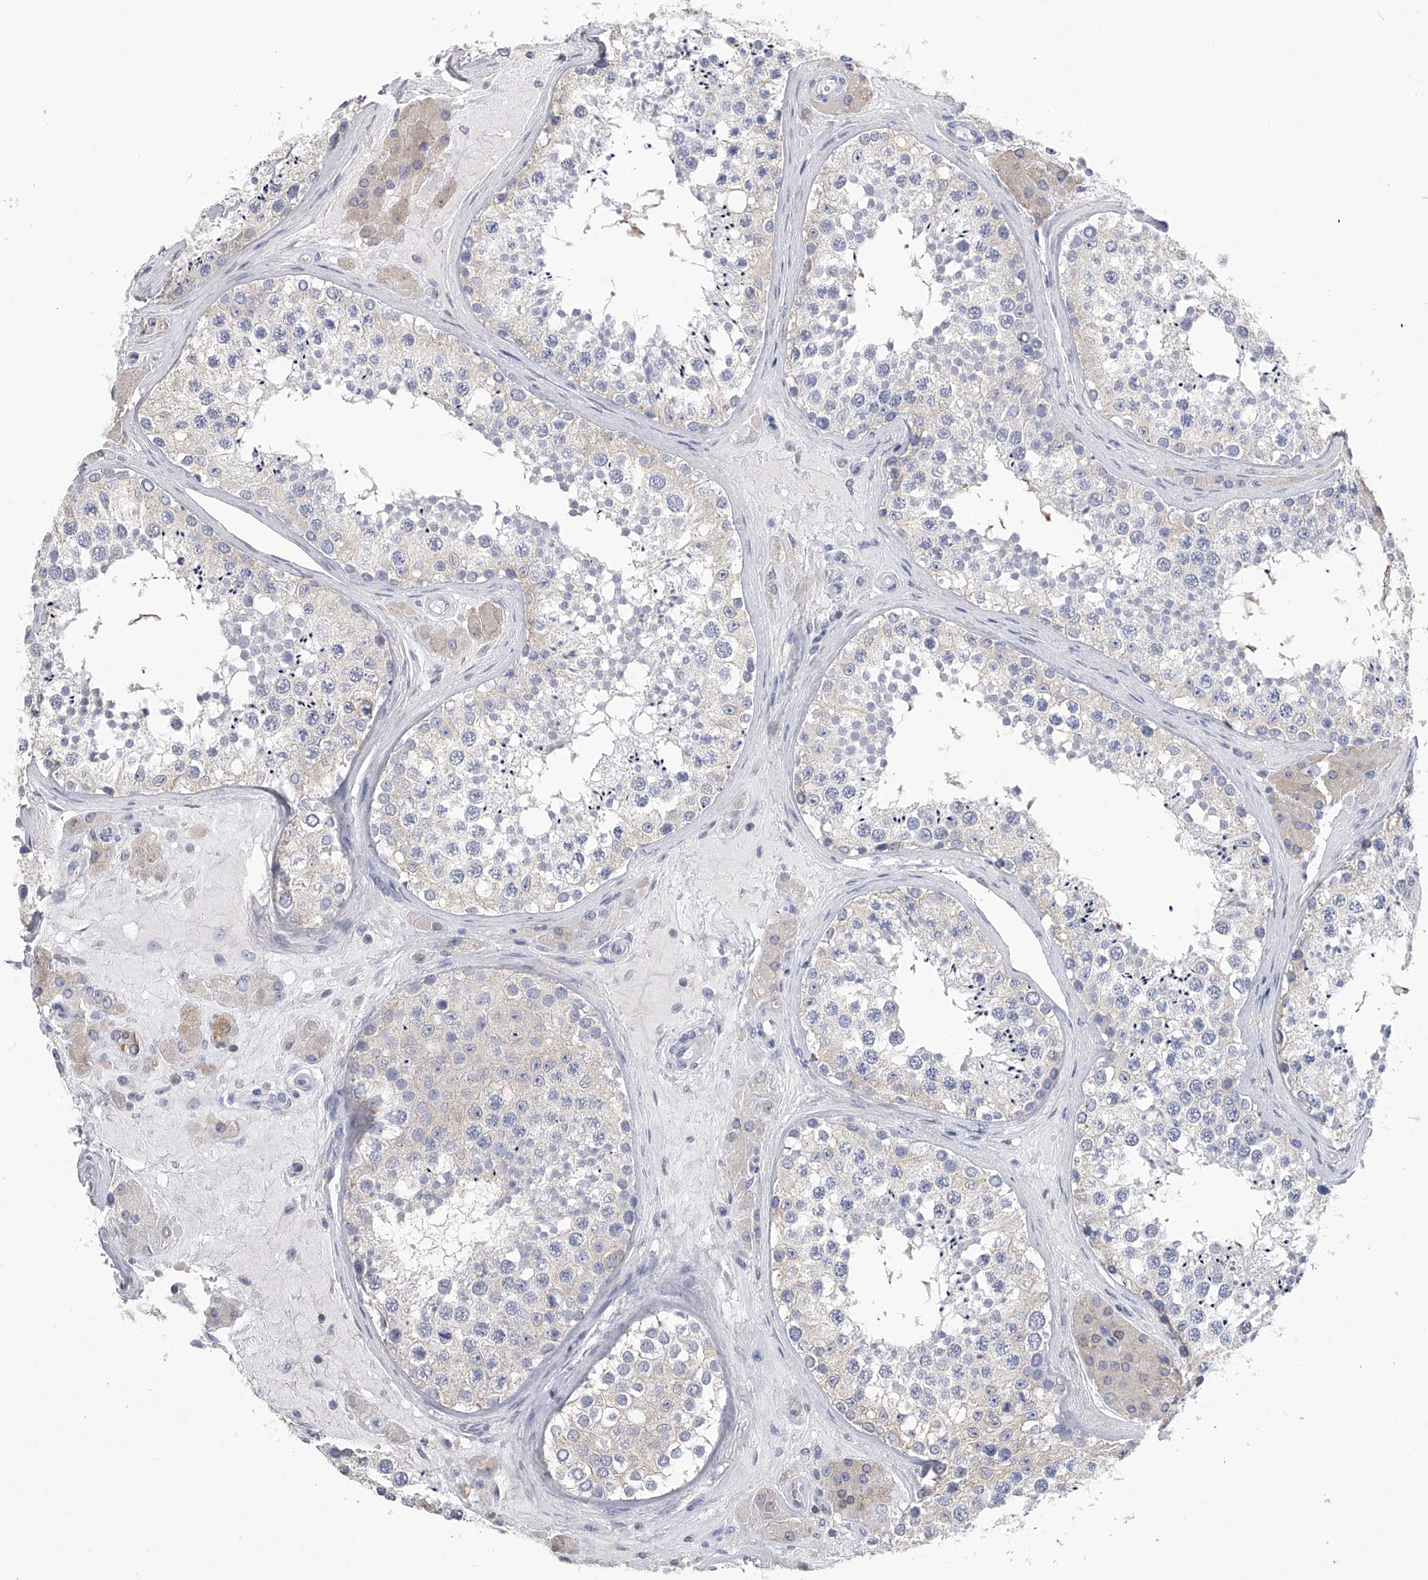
{"staining": {"intensity": "negative", "quantity": "none", "location": "none"}, "tissue": "testis", "cell_type": "Cells in seminiferous ducts", "image_type": "normal", "snomed": [{"axis": "morphology", "description": "Normal tissue, NOS"}, {"axis": "topography", "description": "Testis"}], "caption": "This is a photomicrograph of immunohistochemistry (IHC) staining of unremarkable testis, which shows no staining in cells in seminiferous ducts. Brightfield microscopy of immunohistochemistry (IHC) stained with DAB (brown) and hematoxylin (blue), captured at high magnification.", "gene": "TASP1", "patient": {"sex": "male", "age": 46}}